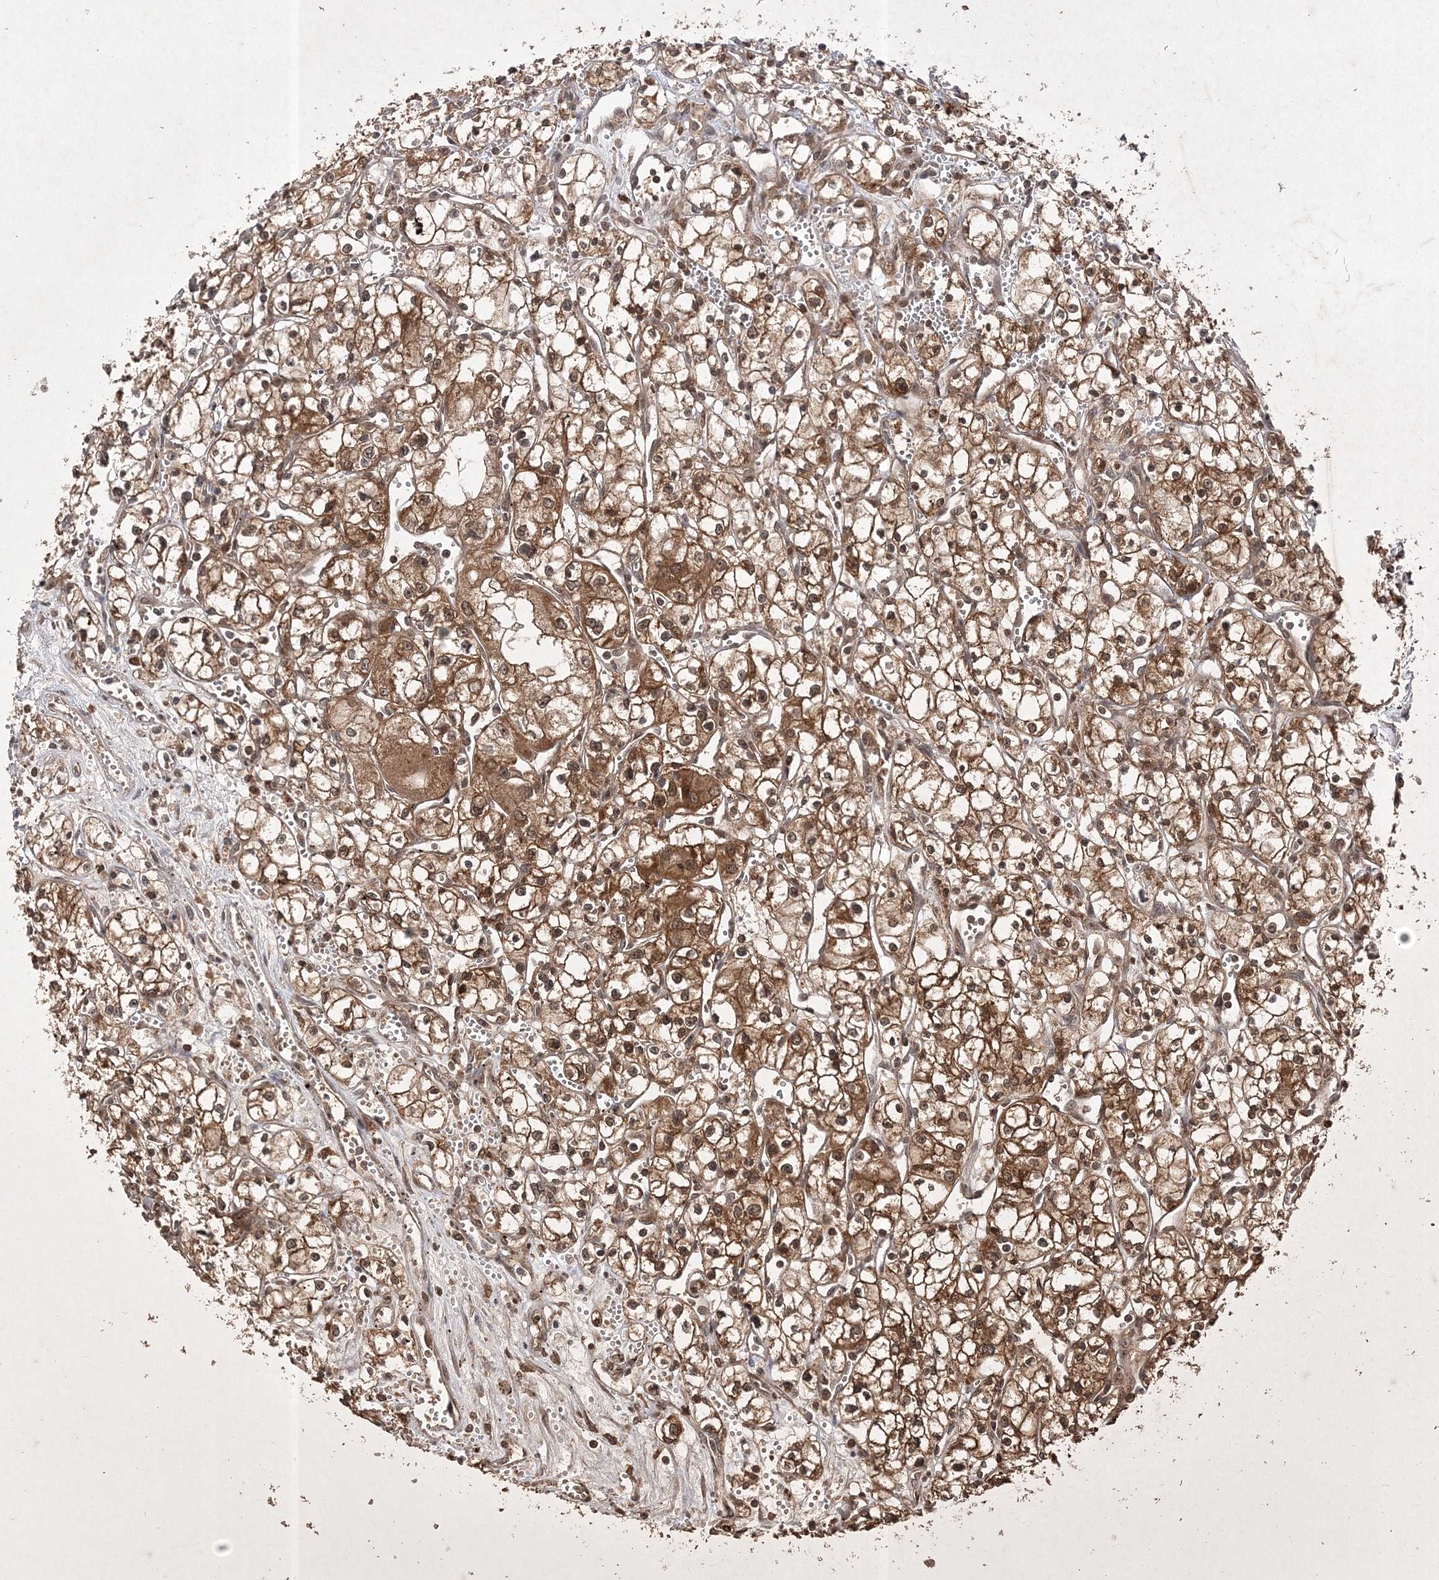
{"staining": {"intensity": "moderate", "quantity": ">75%", "location": "cytoplasmic/membranous,nuclear"}, "tissue": "renal cancer", "cell_type": "Tumor cells", "image_type": "cancer", "snomed": [{"axis": "morphology", "description": "Adenocarcinoma, NOS"}, {"axis": "topography", "description": "Kidney"}], "caption": "This image reveals renal cancer stained with IHC to label a protein in brown. The cytoplasmic/membranous and nuclear of tumor cells show moderate positivity for the protein. Nuclei are counter-stained blue.", "gene": "NIF3L1", "patient": {"sex": "male", "age": 59}}